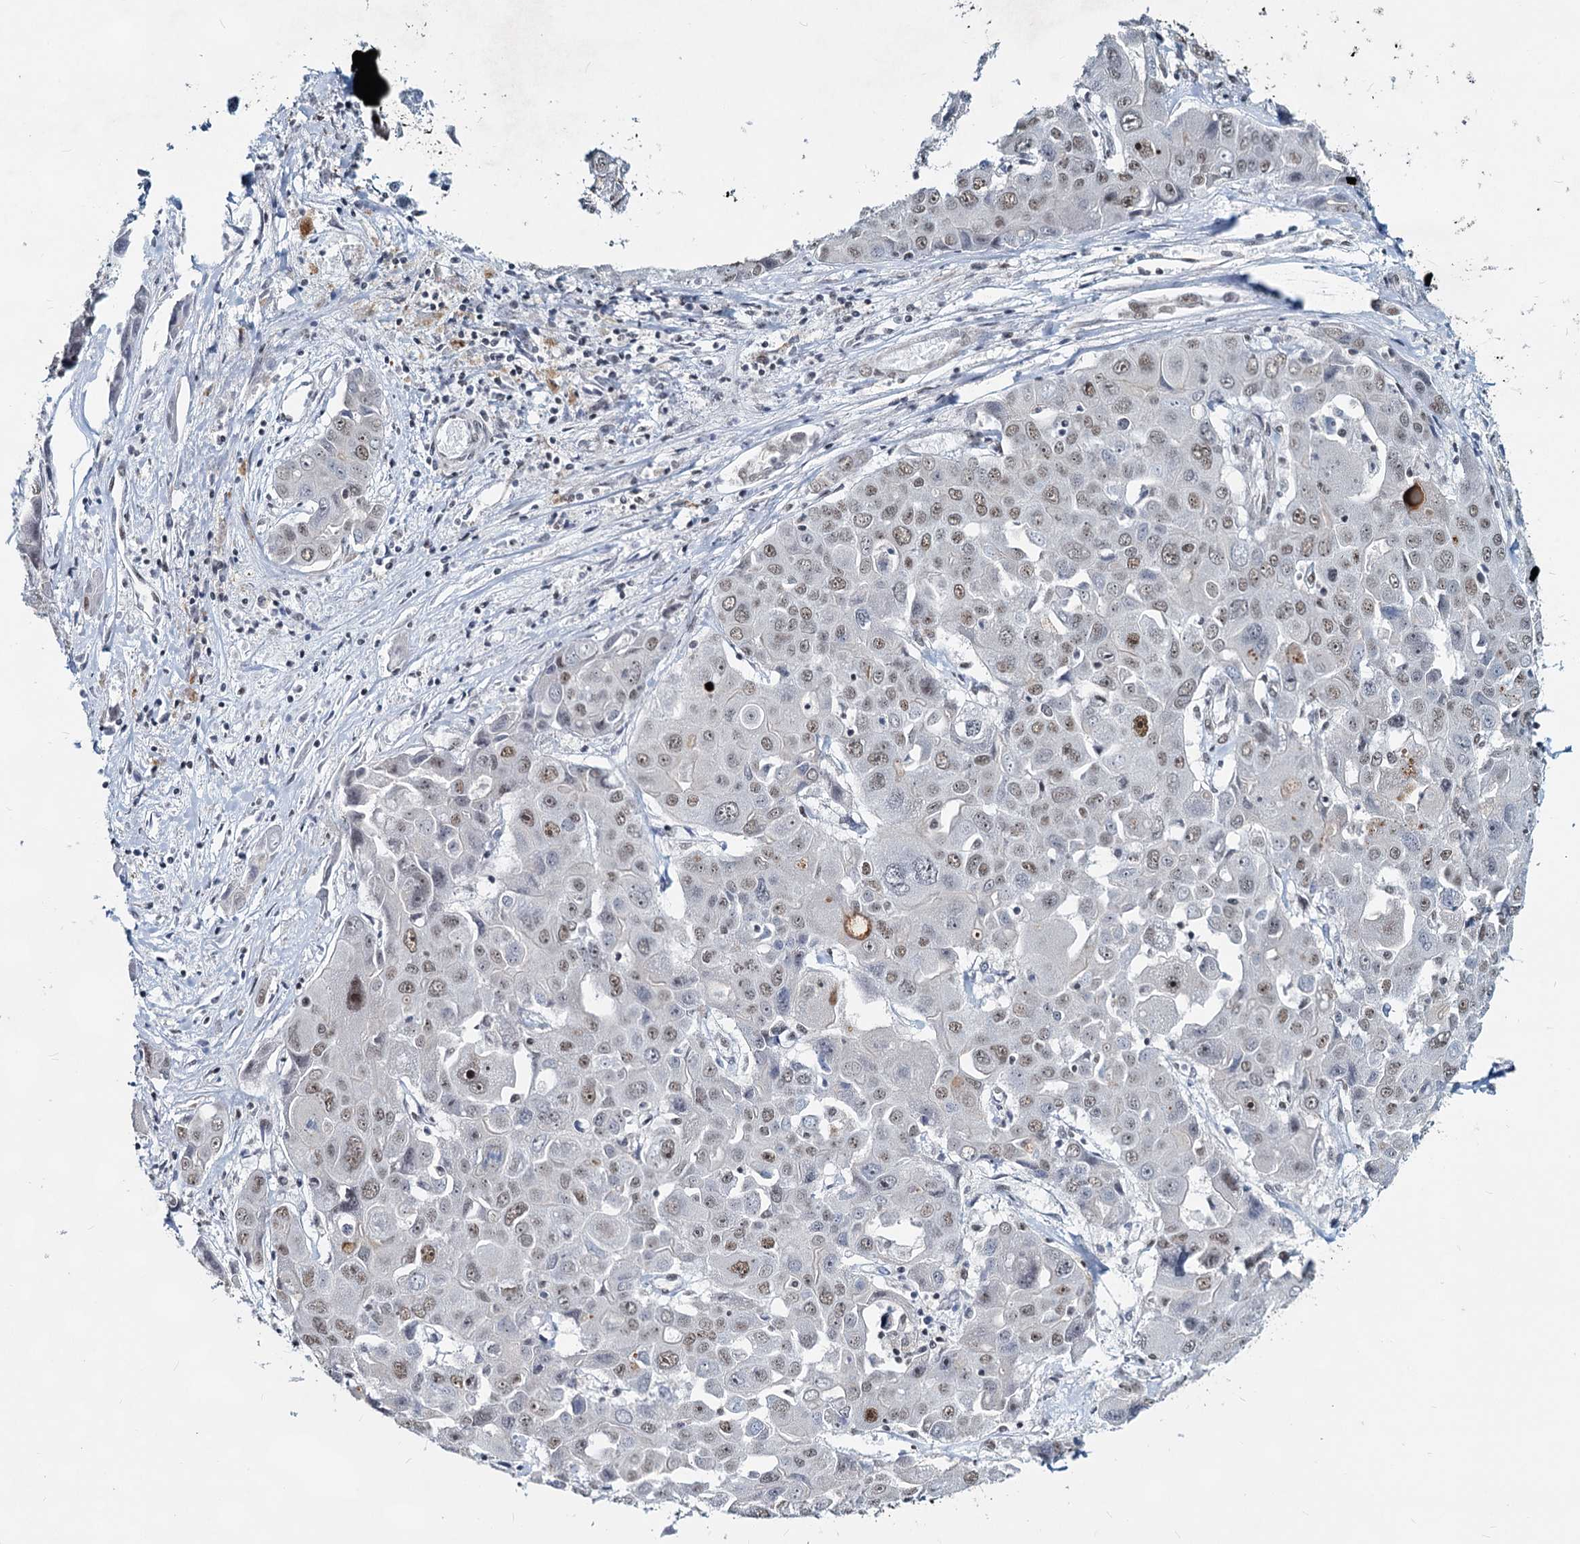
{"staining": {"intensity": "weak", "quantity": "25%-75%", "location": "nuclear"}, "tissue": "liver cancer", "cell_type": "Tumor cells", "image_type": "cancer", "snomed": [{"axis": "morphology", "description": "Cholangiocarcinoma"}, {"axis": "topography", "description": "Liver"}], "caption": "Tumor cells exhibit low levels of weak nuclear positivity in about 25%-75% of cells in liver cholangiocarcinoma.", "gene": "METTL14", "patient": {"sex": "male", "age": 67}}